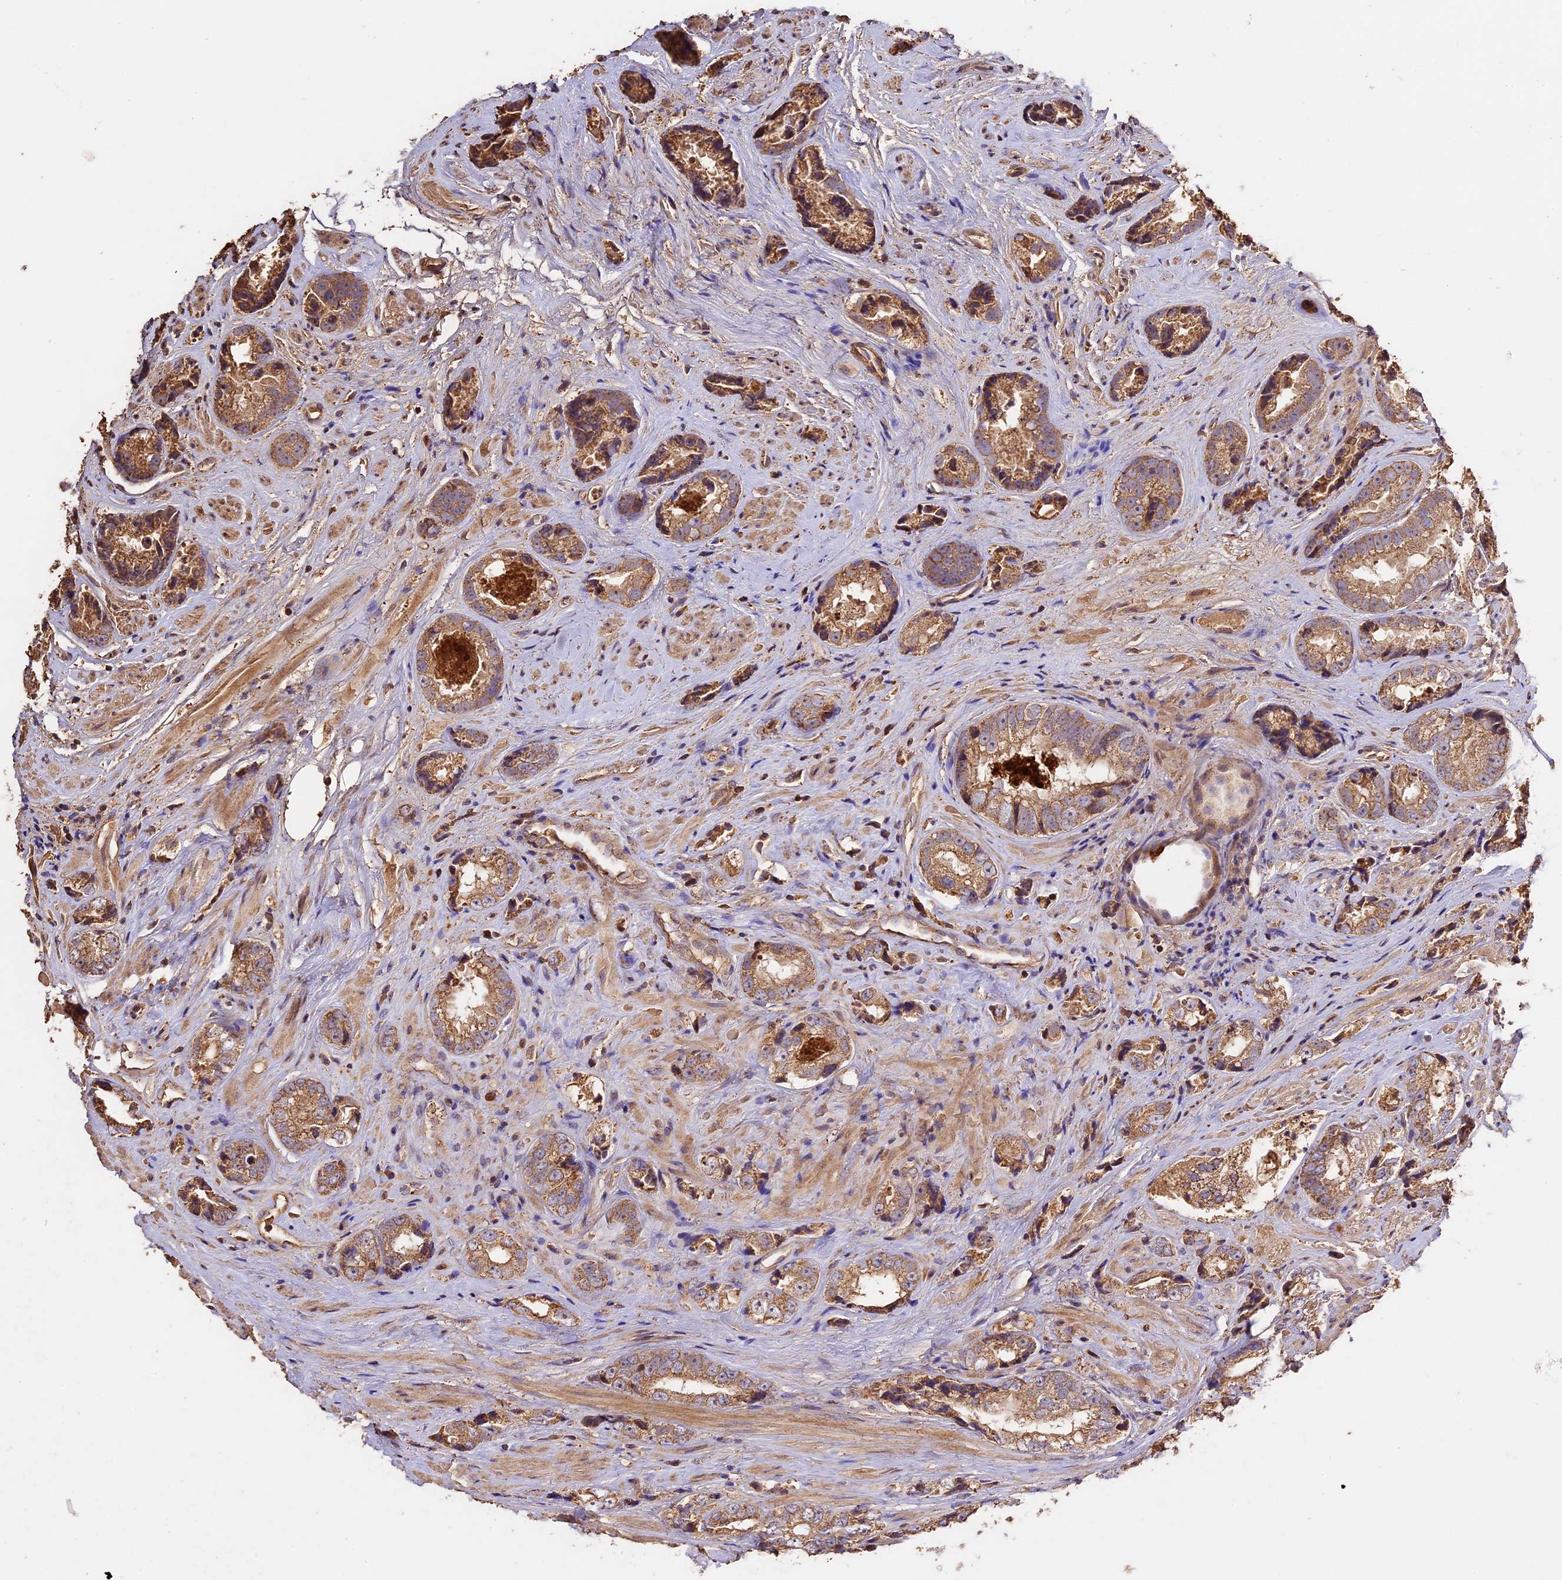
{"staining": {"intensity": "moderate", "quantity": ">75%", "location": "cytoplasmic/membranous"}, "tissue": "prostate cancer", "cell_type": "Tumor cells", "image_type": "cancer", "snomed": [{"axis": "morphology", "description": "Adenocarcinoma, High grade"}, {"axis": "topography", "description": "Prostate"}], "caption": "Brown immunohistochemical staining in prostate cancer shows moderate cytoplasmic/membranous expression in approximately >75% of tumor cells.", "gene": "CRLF1", "patient": {"sex": "male", "age": 61}}